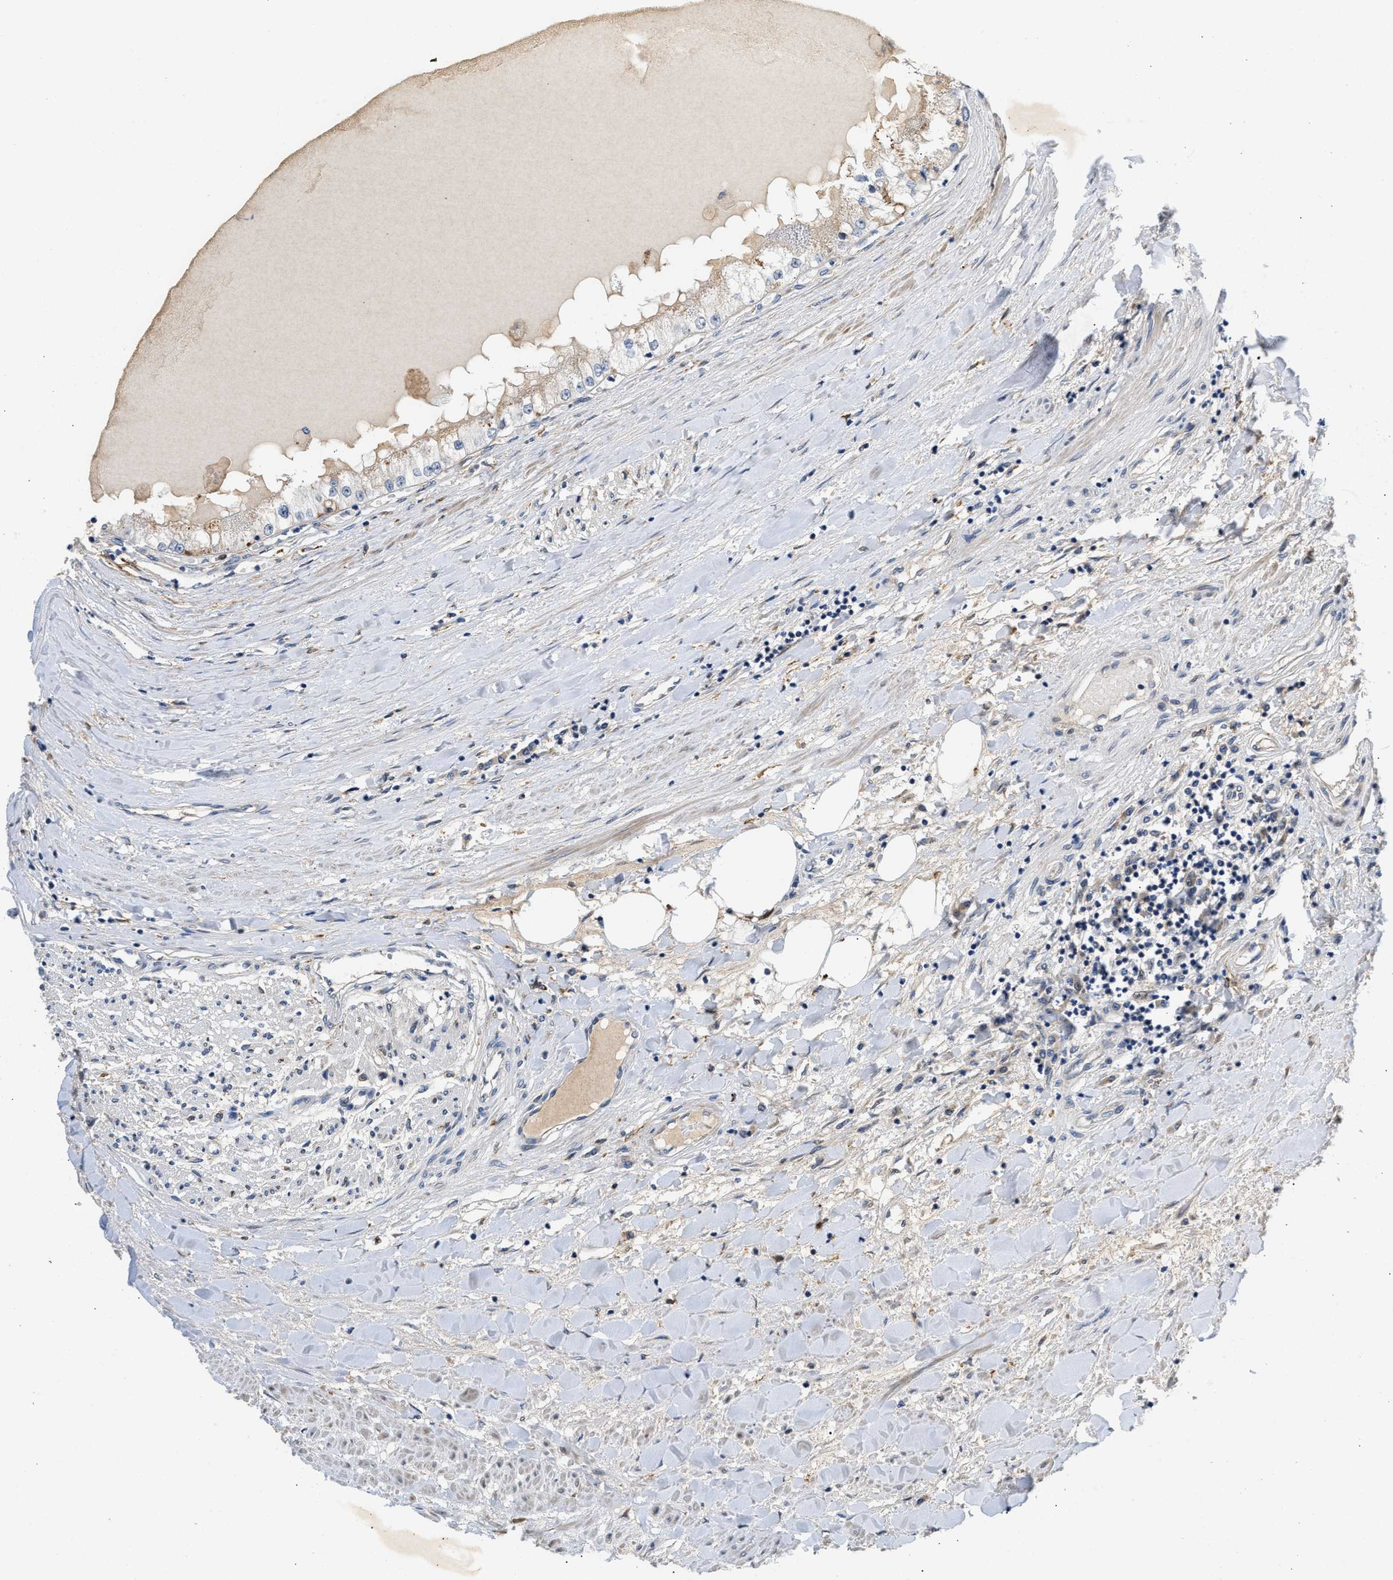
{"staining": {"intensity": "weak", "quantity": "<25%", "location": "cytoplasmic/membranous"}, "tissue": "renal cancer", "cell_type": "Tumor cells", "image_type": "cancer", "snomed": [{"axis": "morphology", "description": "Adenocarcinoma, NOS"}, {"axis": "topography", "description": "Kidney"}], "caption": "This is an IHC image of renal cancer (adenocarcinoma). There is no staining in tumor cells.", "gene": "PPM1L", "patient": {"sex": "male", "age": 68}}